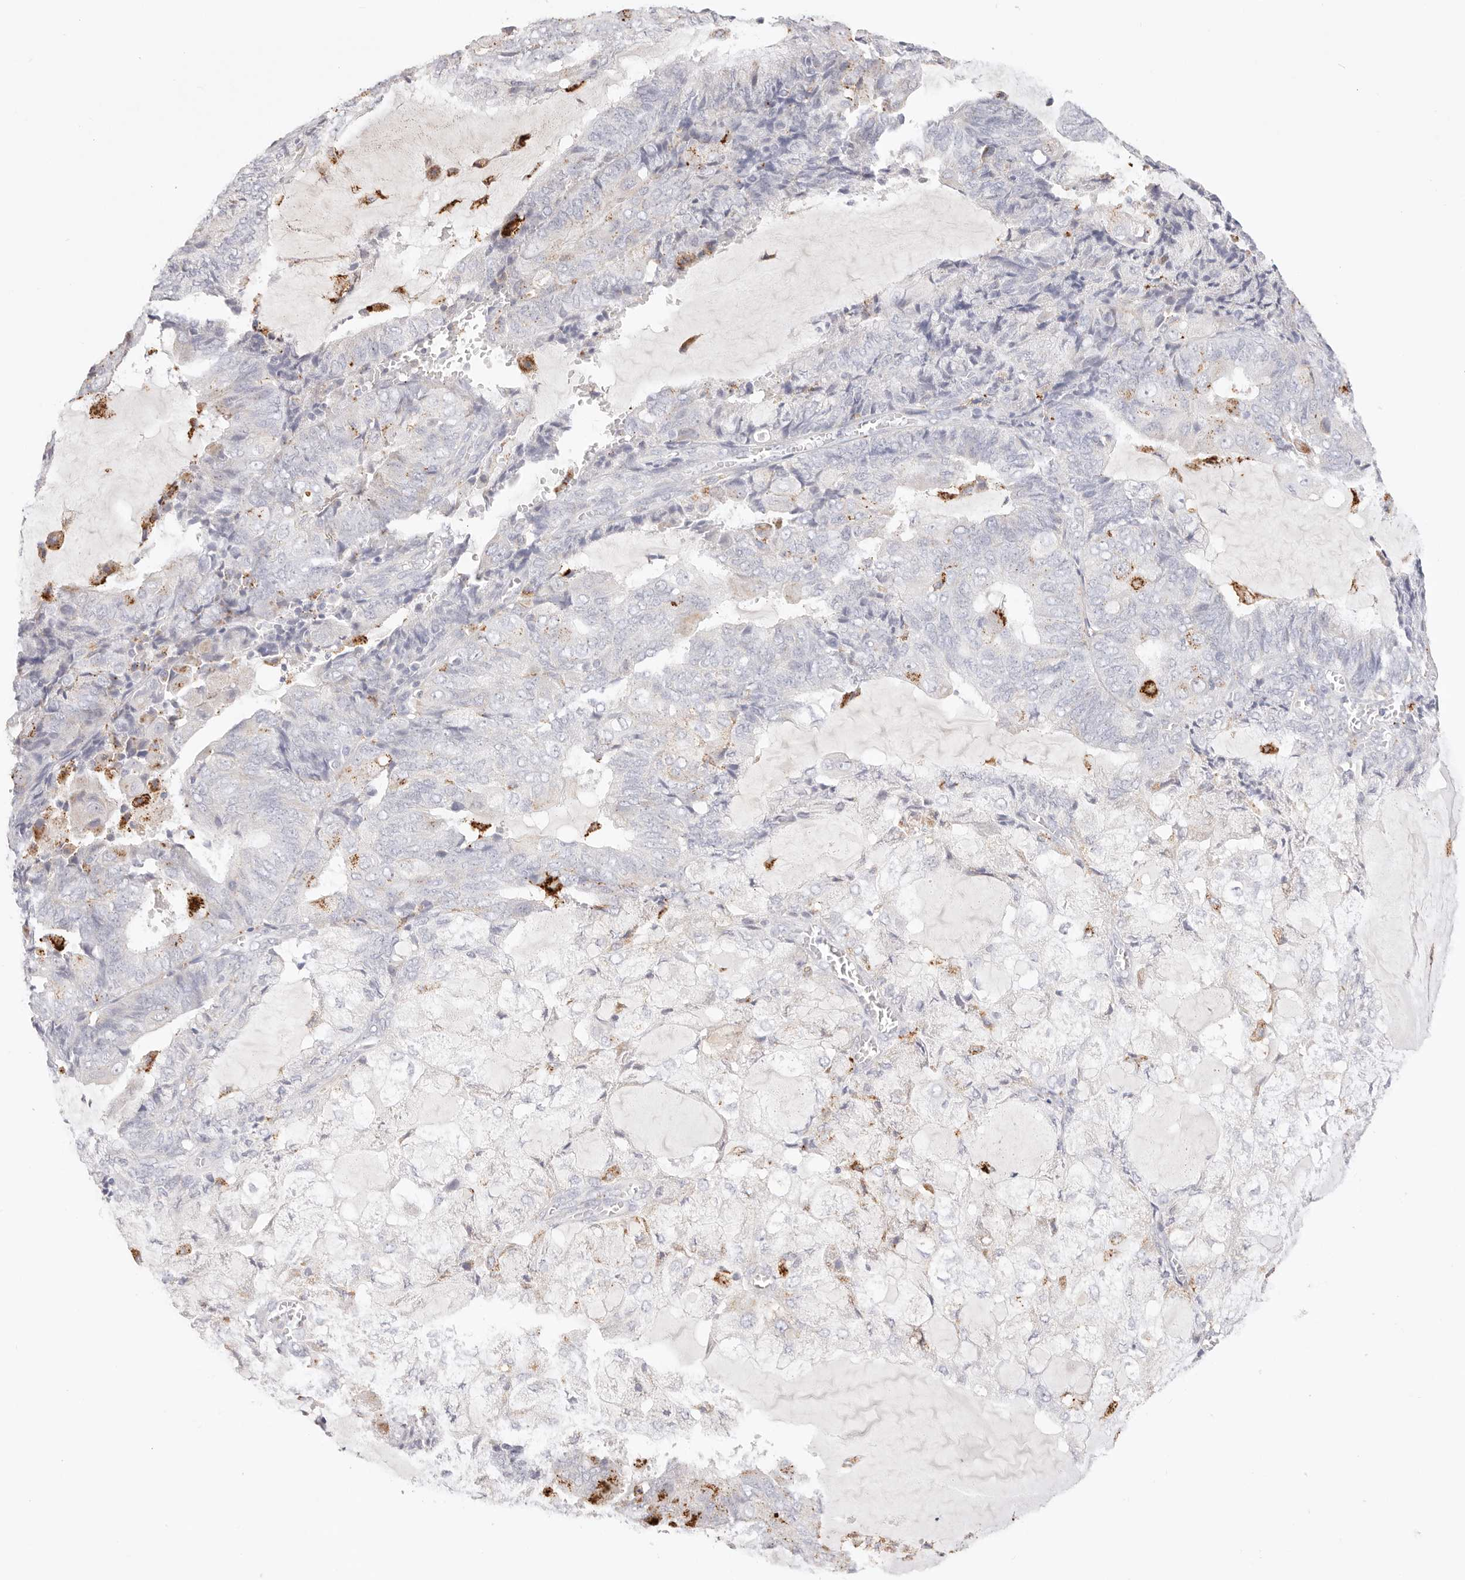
{"staining": {"intensity": "moderate", "quantity": "<25%", "location": "cytoplasmic/membranous"}, "tissue": "endometrial cancer", "cell_type": "Tumor cells", "image_type": "cancer", "snomed": [{"axis": "morphology", "description": "Adenocarcinoma, NOS"}, {"axis": "topography", "description": "Endometrium"}], "caption": "Moderate cytoplasmic/membranous positivity is appreciated in approximately <25% of tumor cells in endometrial cancer.", "gene": "STKLD1", "patient": {"sex": "female", "age": 81}}